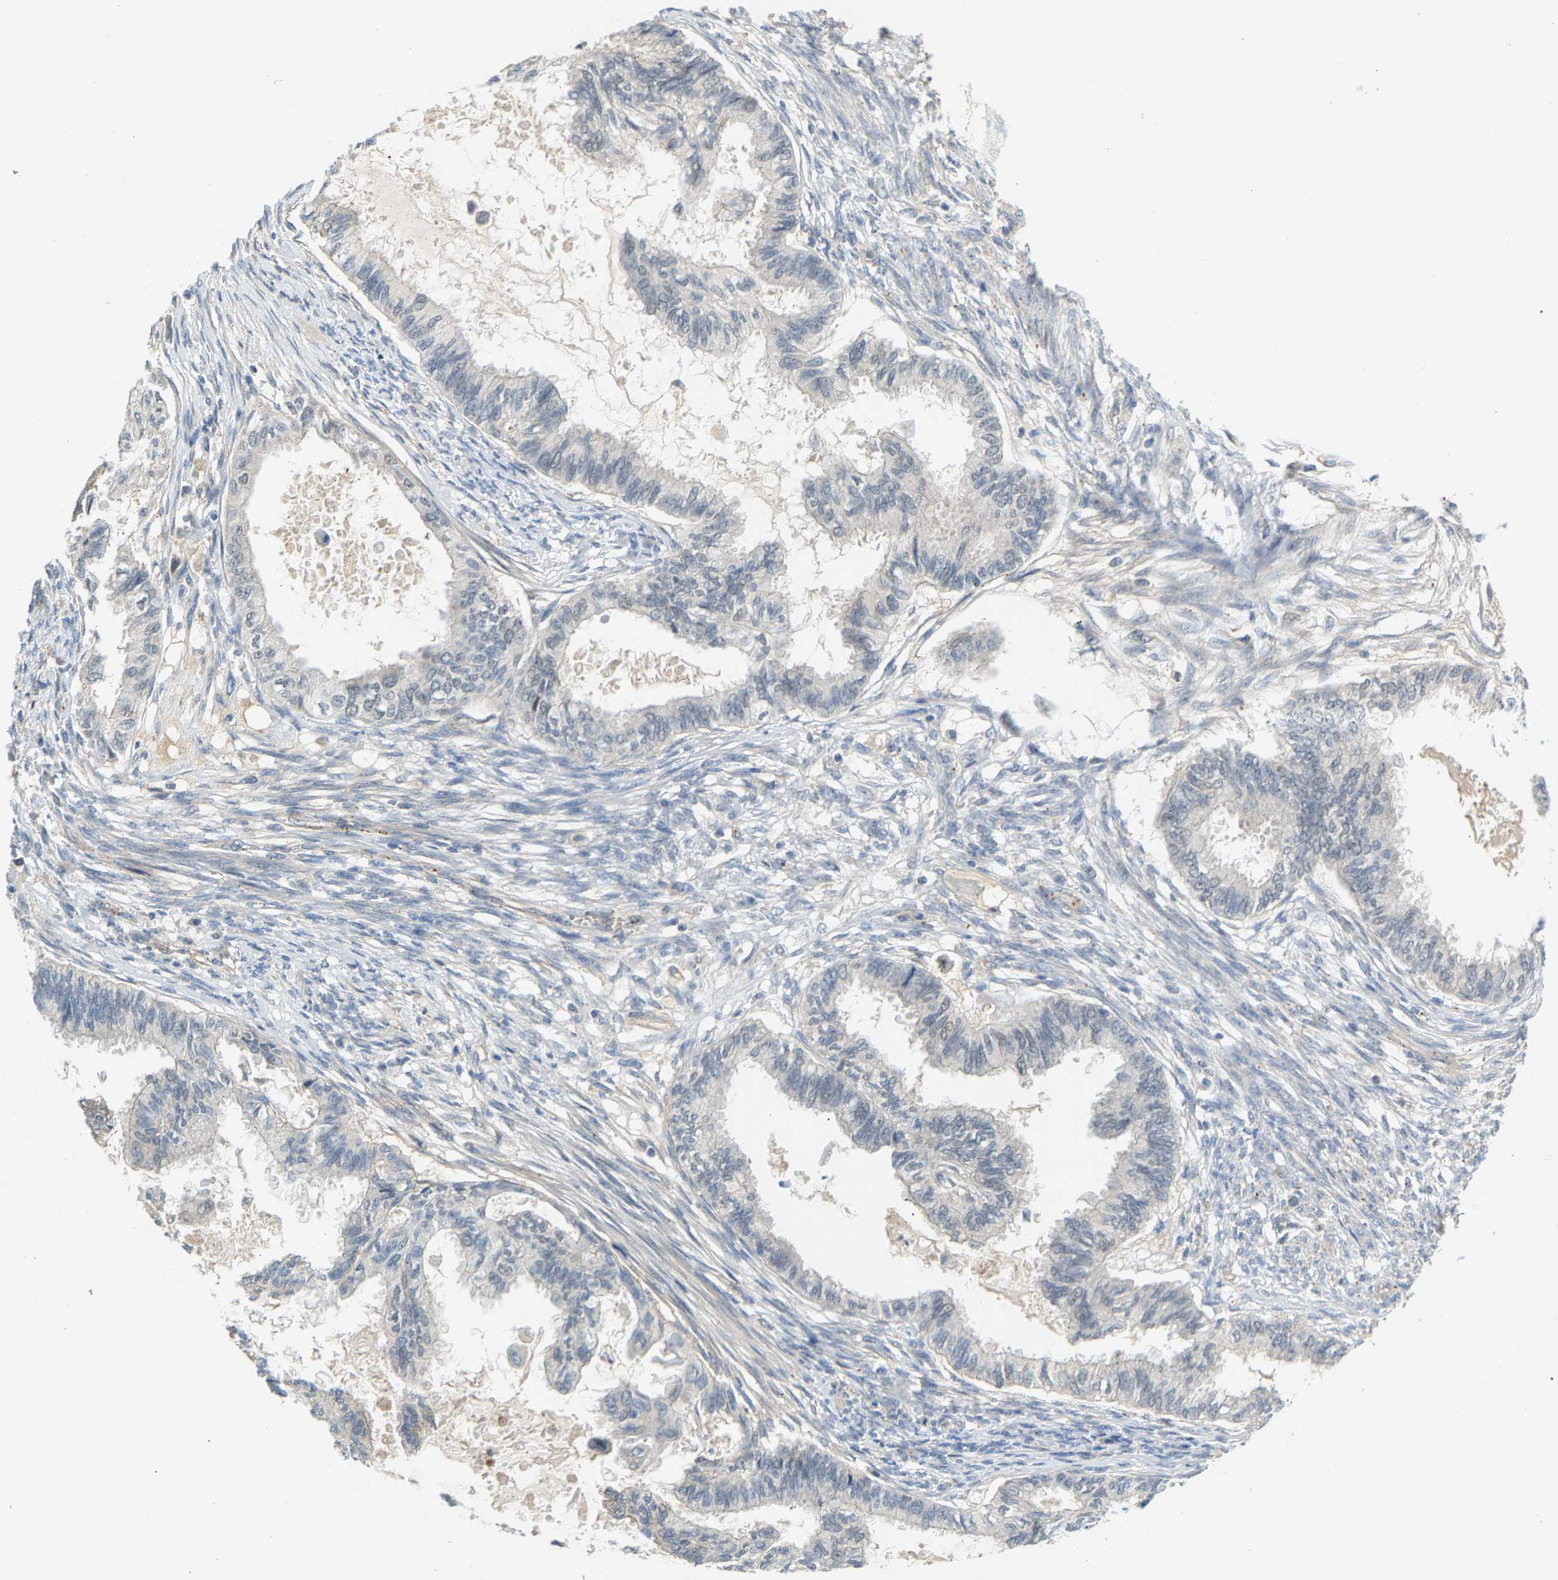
{"staining": {"intensity": "negative", "quantity": "none", "location": "none"}, "tissue": "cervical cancer", "cell_type": "Tumor cells", "image_type": "cancer", "snomed": [{"axis": "morphology", "description": "Normal tissue, NOS"}, {"axis": "morphology", "description": "Adenocarcinoma, NOS"}, {"axis": "topography", "description": "Cervix"}, {"axis": "topography", "description": "Endometrium"}], "caption": "High magnification brightfield microscopy of cervical cancer (adenocarcinoma) stained with DAB (brown) and counterstained with hematoxylin (blue): tumor cells show no significant expression.", "gene": "KRTAP27-1", "patient": {"sex": "female", "age": 86}}